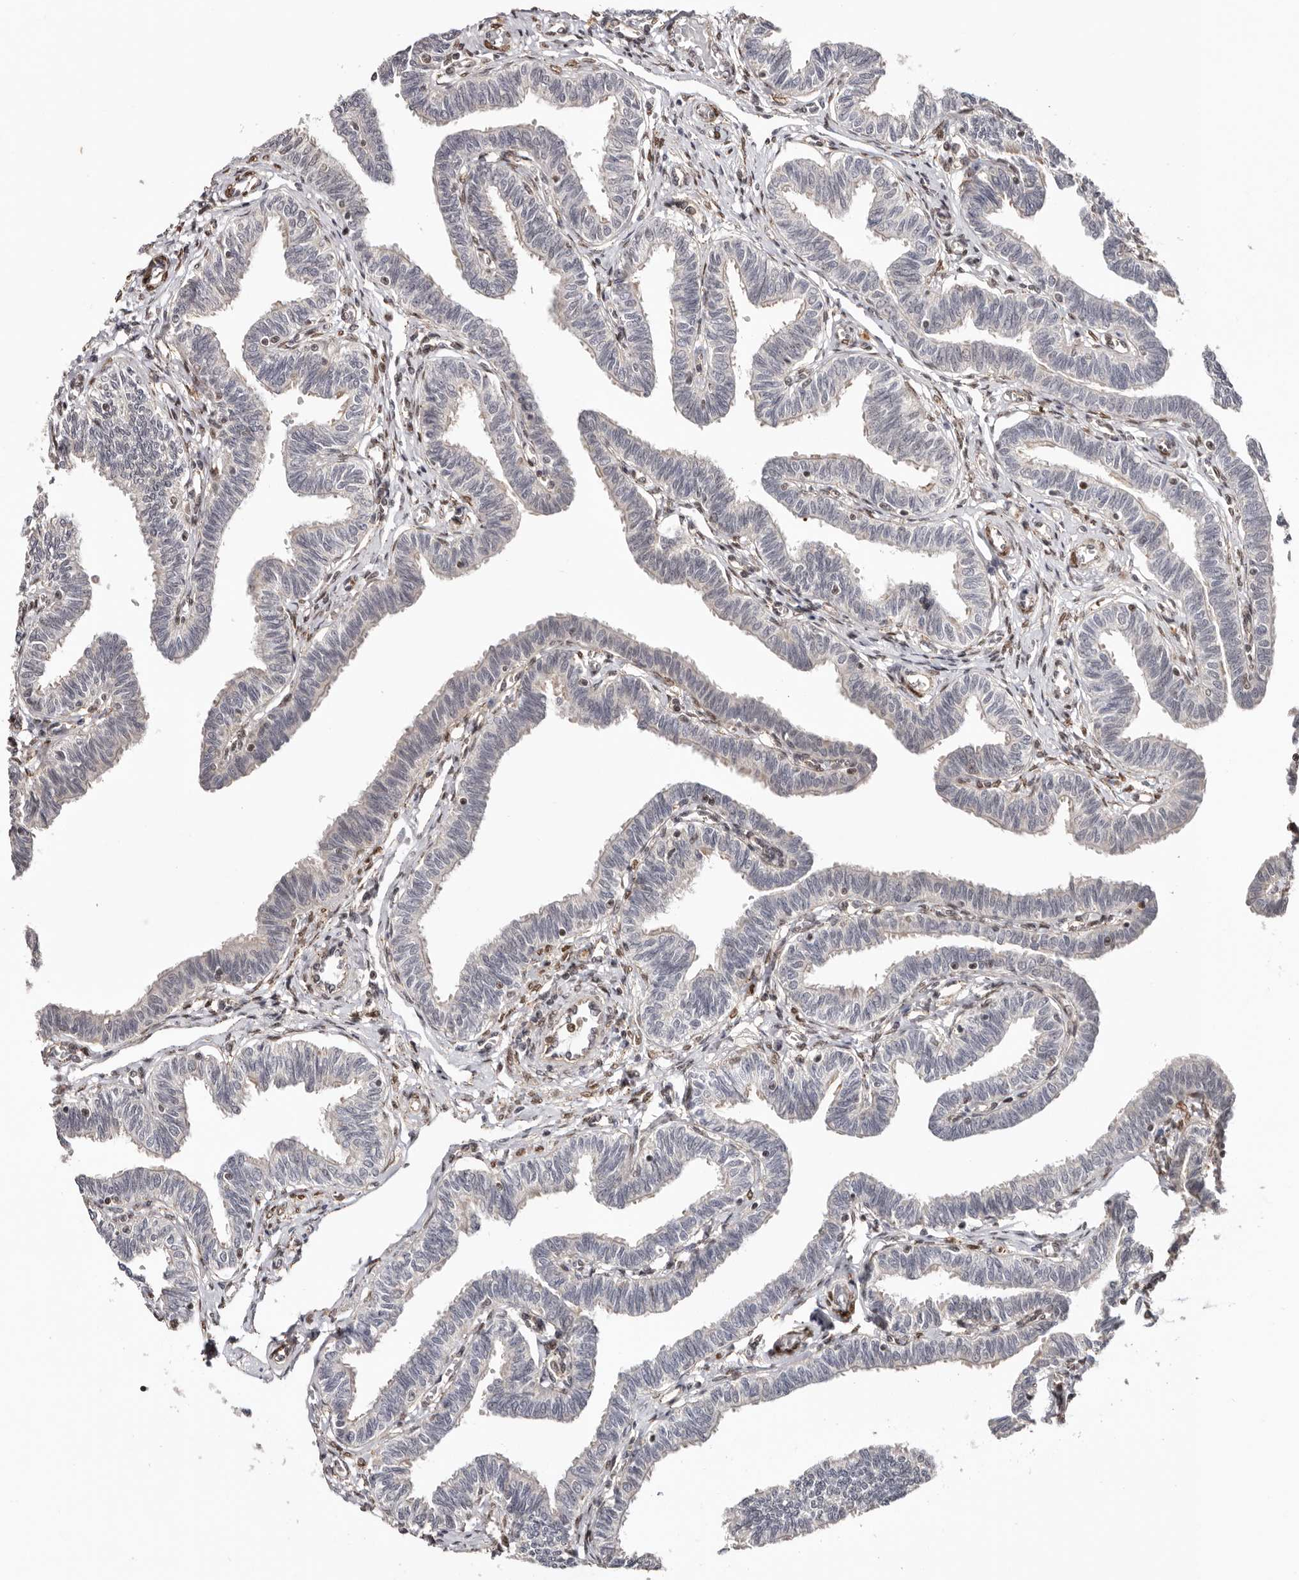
{"staining": {"intensity": "negative", "quantity": "none", "location": "none"}, "tissue": "fallopian tube", "cell_type": "Glandular cells", "image_type": "normal", "snomed": [{"axis": "morphology", "description": "Normal tissue, NOS"}, {"axis": "topography", "description": "Fallopian tube"}, {"axis": "topography", "description": "Ovary"}], "caption": "High magnification brightfield microscopy of unremarkable fallopian tube stained with DAB (brown) and counterstained with hematoxylin (blue): glandular cells show no significant staining.", "gene": "SMAD7", "patient": {"sex": "female", "age": 23}}